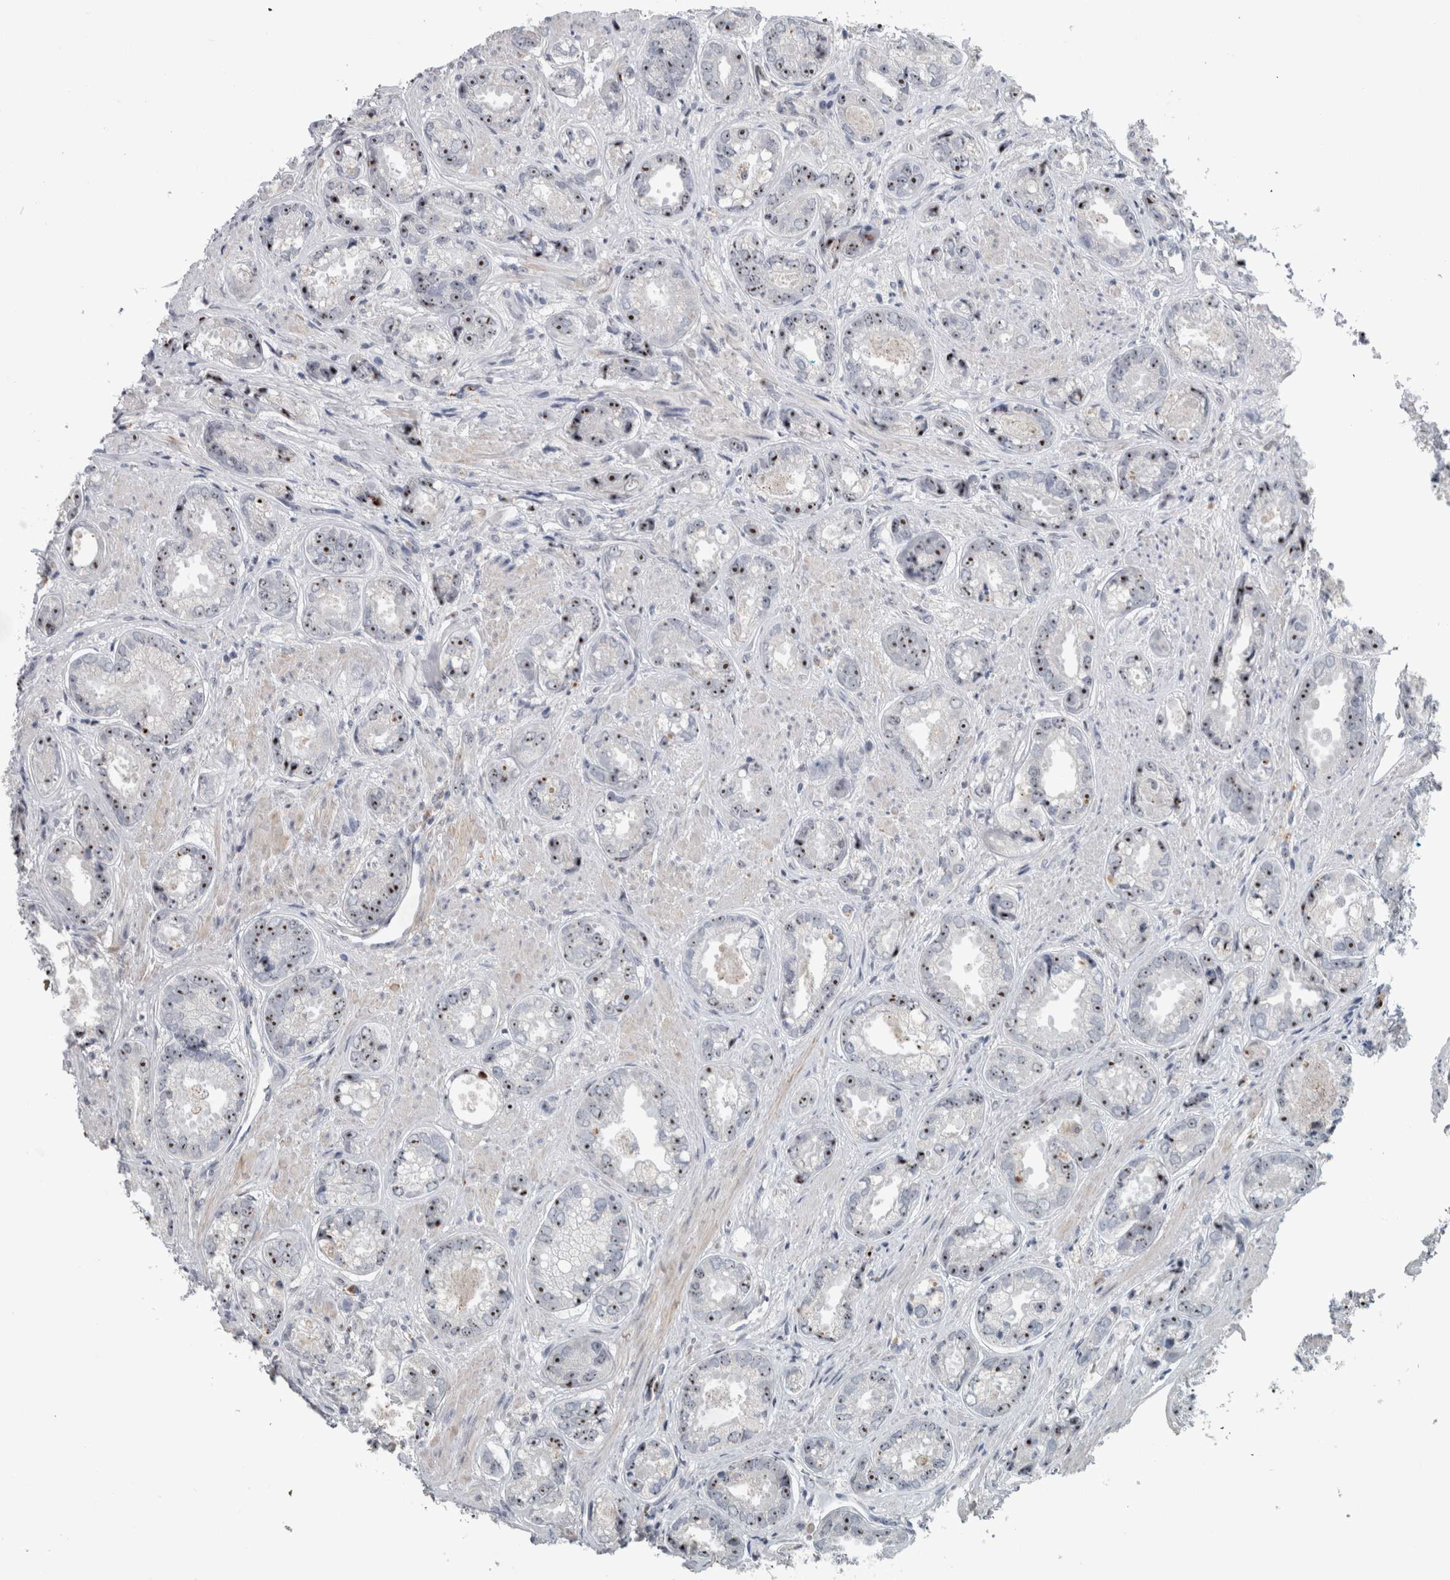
{"staining": {"intensity": "moderate", "quantity": ">75%", "location": "nuclear"}, "tissue": "prostate cancer", "cell_type": "Tumor cells", "image_type": "cancer", "snomed": [{"axis": "morphology", "description": "Adenocarcinoma, High grade"}, {"axis": "topography", "description": "Prostate"}], "caption": "This micrograph displays immunohistochemistry staining of high-grade adenocarcinoma (prostate), with medium moderate nuclear staining in approximately >75% of tumor cells.", "gene": "UTP6", "patient": {"sex": "male", "age": 61}}